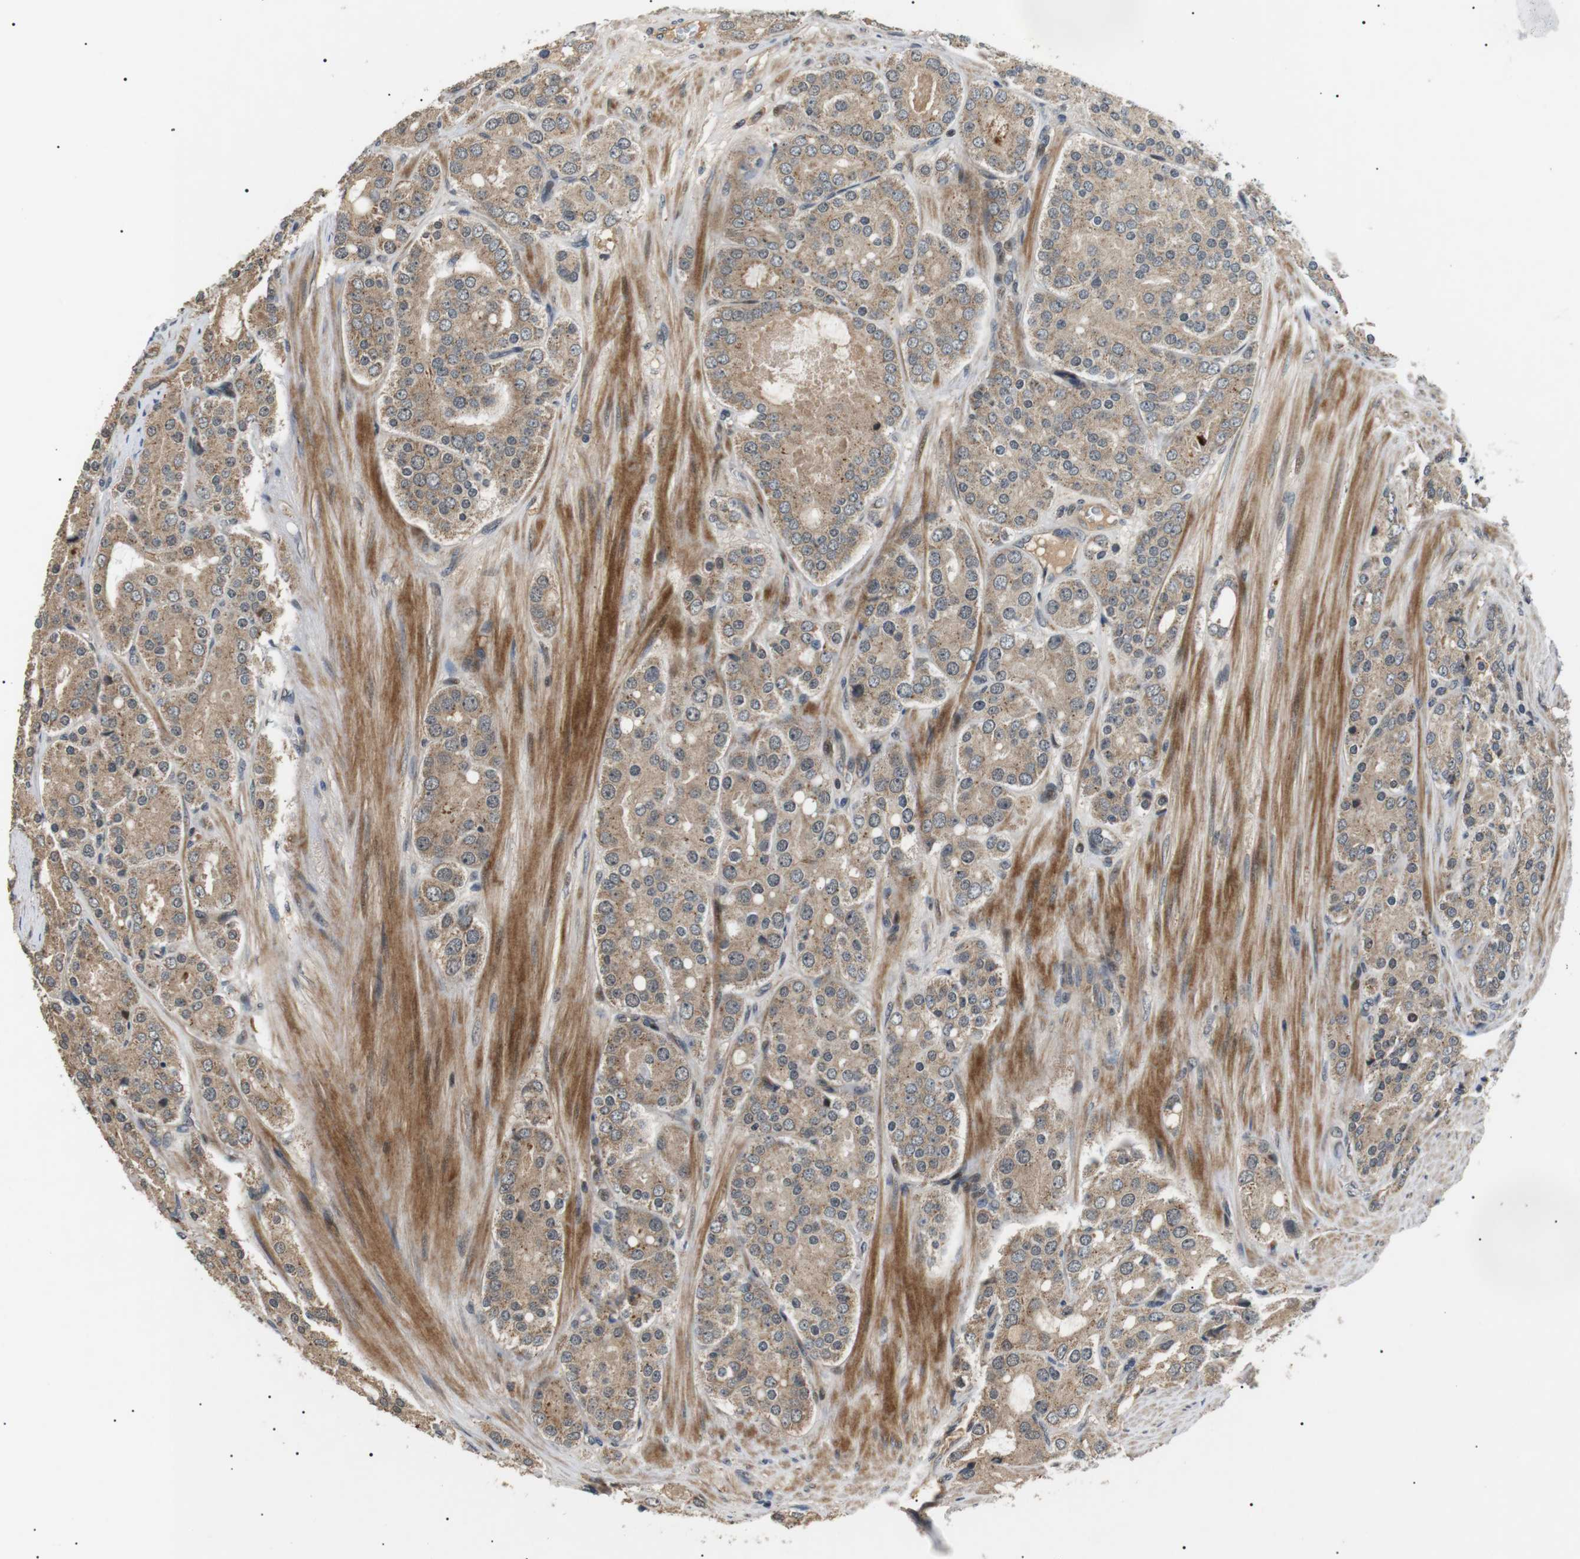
{"staining": {"intensity": "weak", "quantity": ">75%", "location": "cytoplasmic/membranous"}, "tissue": "prostate cancer", "cell_type": "Tumor cells", "image_type": "cancer", "snomed": [{"axis": "morphology", "description": "Adenocarcinoma, High grade"}, {"axis": "topography", "description": "Prostate"}], "caption": "An immunohistochemistry (IHC) photomicrograph of tumor tissue is shown. Protein staining in brown shows weak cytoplasmic/membranous positivity in prostate cancer within tumor cells. (brown staining indicates protein expression, while blue staining denotes nuclei).", "gene": "HSPA13", "patient": {"sex": "male", "age": 65}}